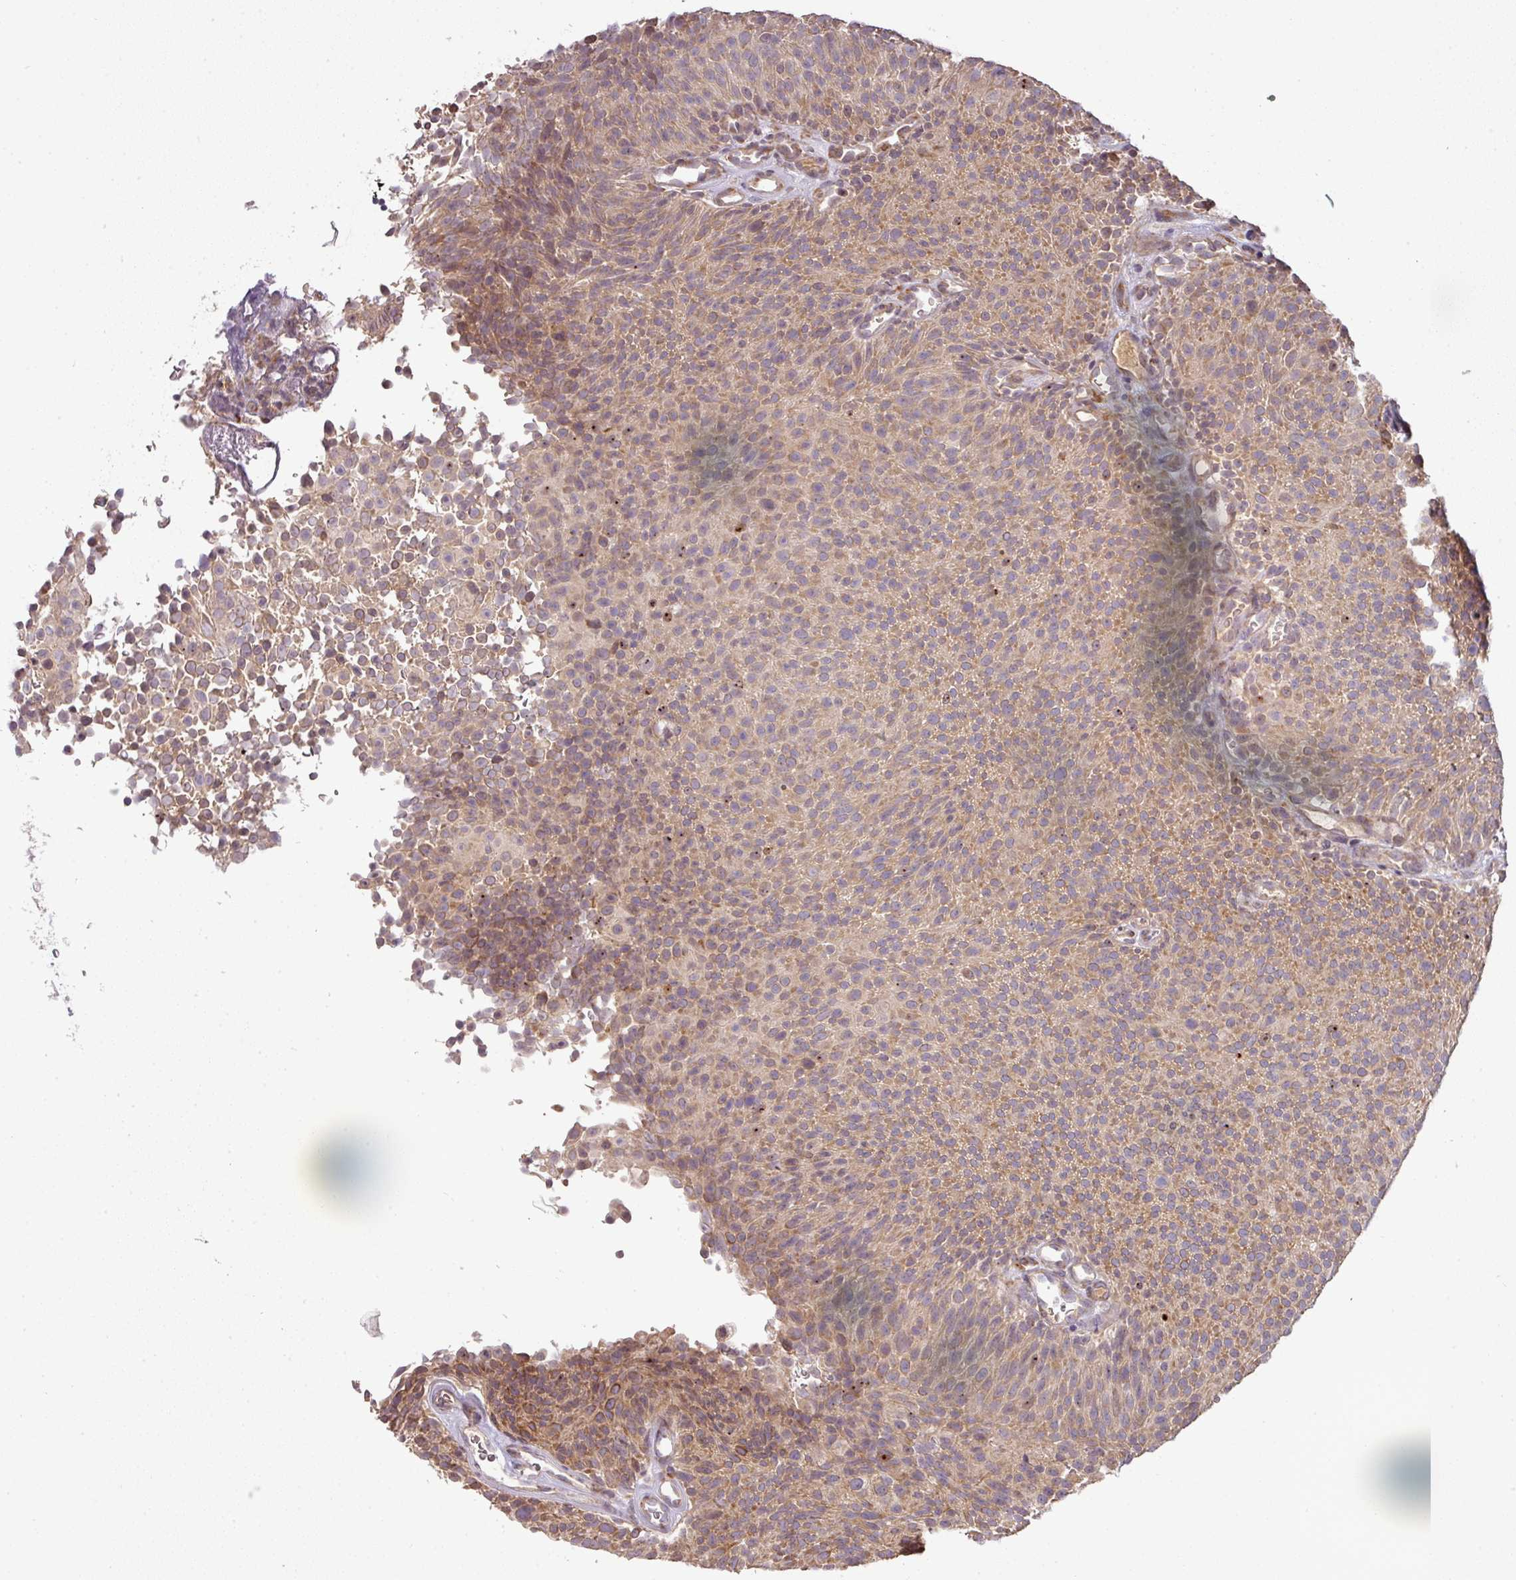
{"staining": {"intensity": "moderate", "quantity": ">75%", "location": "cytoplasmic/membranous"}, "tissue": "urothelial cancer", "cell_type": "Tumor cells", "image_type": "cancer", "snomed": [{"axis": "morphology", "description": "Urothelial carcinoma, Low grade"}, {"axis": "topography", "description": "Urinary bladder"}], "caption": "A histopathology image of human low-grade urothelial carcinoma stained for a protein displays moderate cytoplasmic/membranous brown staining in tumor cells.", "gene": "GALP", "patient": {"sex": "male", "age": 78}}